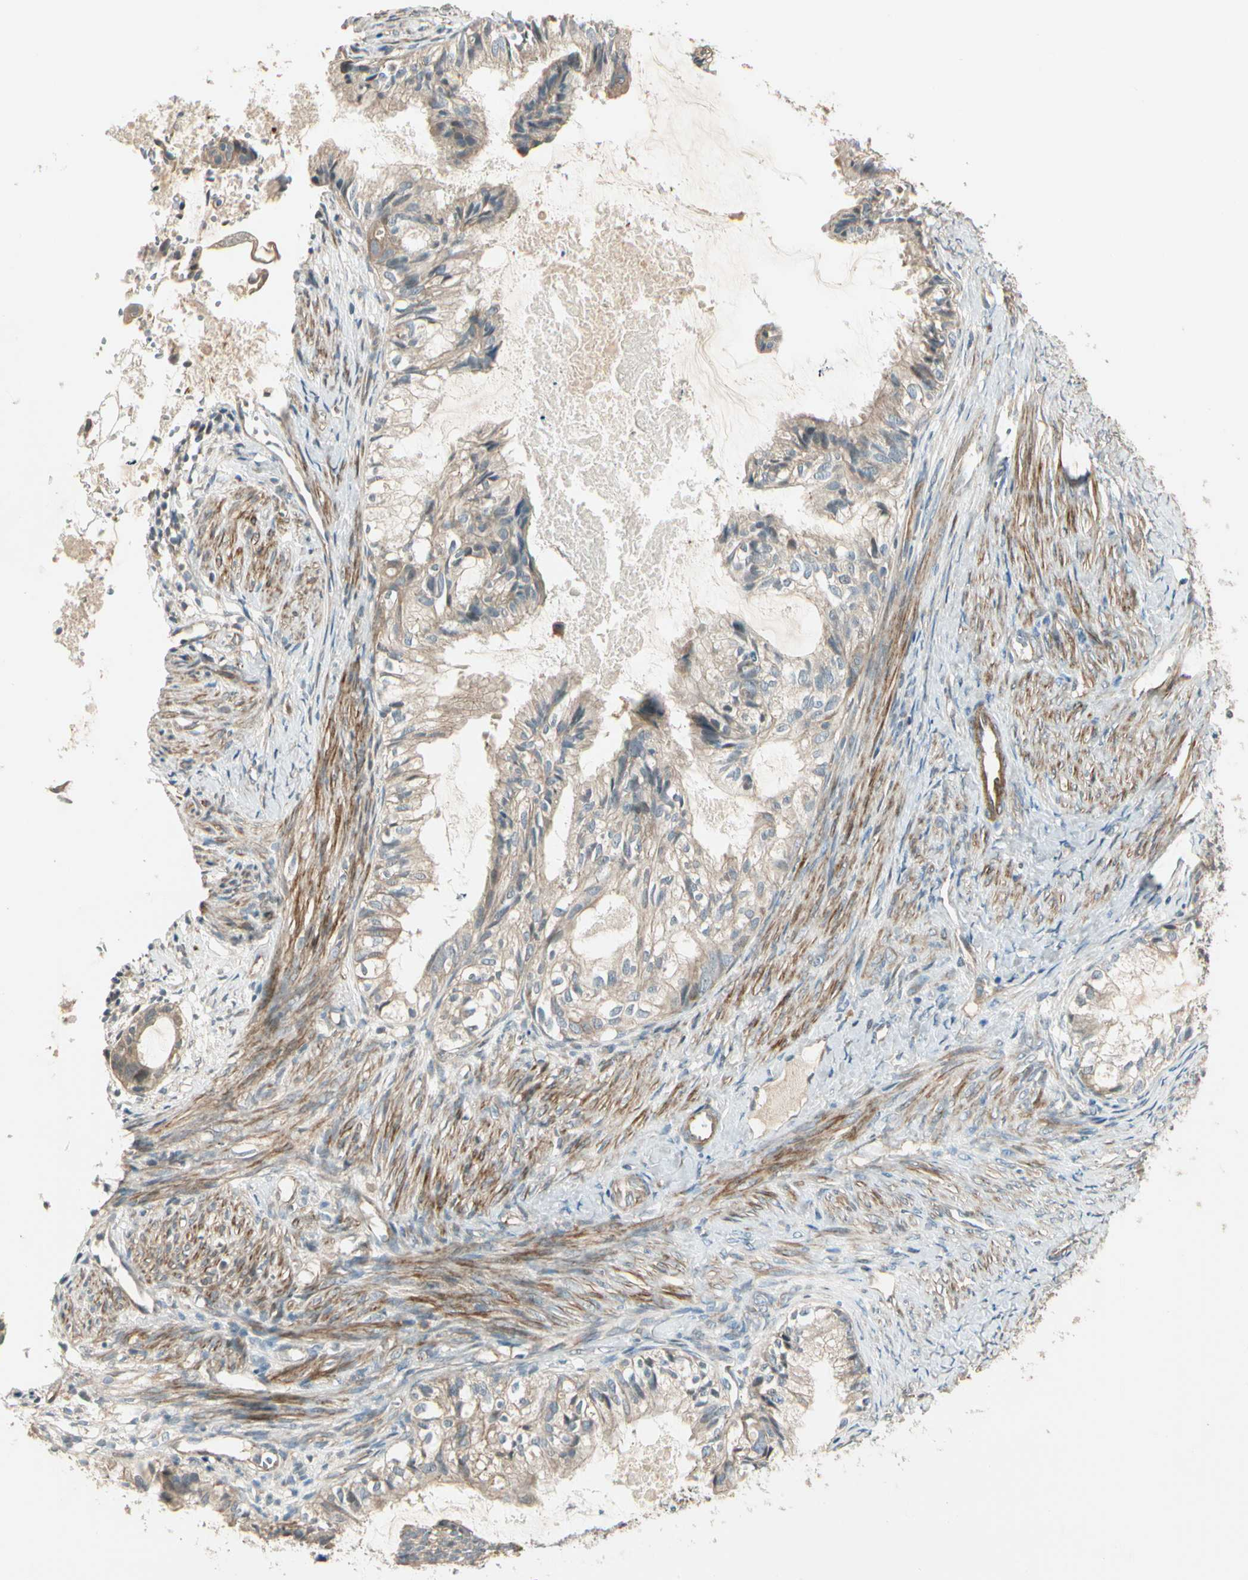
{"staining": {"intensity": "weak", "quantity": "25%-75%", "location": "cytoplasmic/membranous"}, "tissue": "cervical cancer", "cell_type": "Tumor cells", "image_type": "cancer", "snomed": [{"axis": "morphology", "description": "Normal tissue, NOS"}, {"axis": "morphology", "description": "Adenocarcinoma, NOS"}, {"axis": "topography", "description": "Cervix"}, {"axis": "topography", "description": "Endometrium"}], "caption": "The image displays immunohistochemical staining of adenocarcinoma (cervical). There is weak cytoplasmic/membranous expression is seen in about 25%-75% of tumor cells. (brown staining indicates protein expression, while blue staining denotes nuclei).", "gene": "ACVR1", "patient": {"sex": "female", "age": 86}}